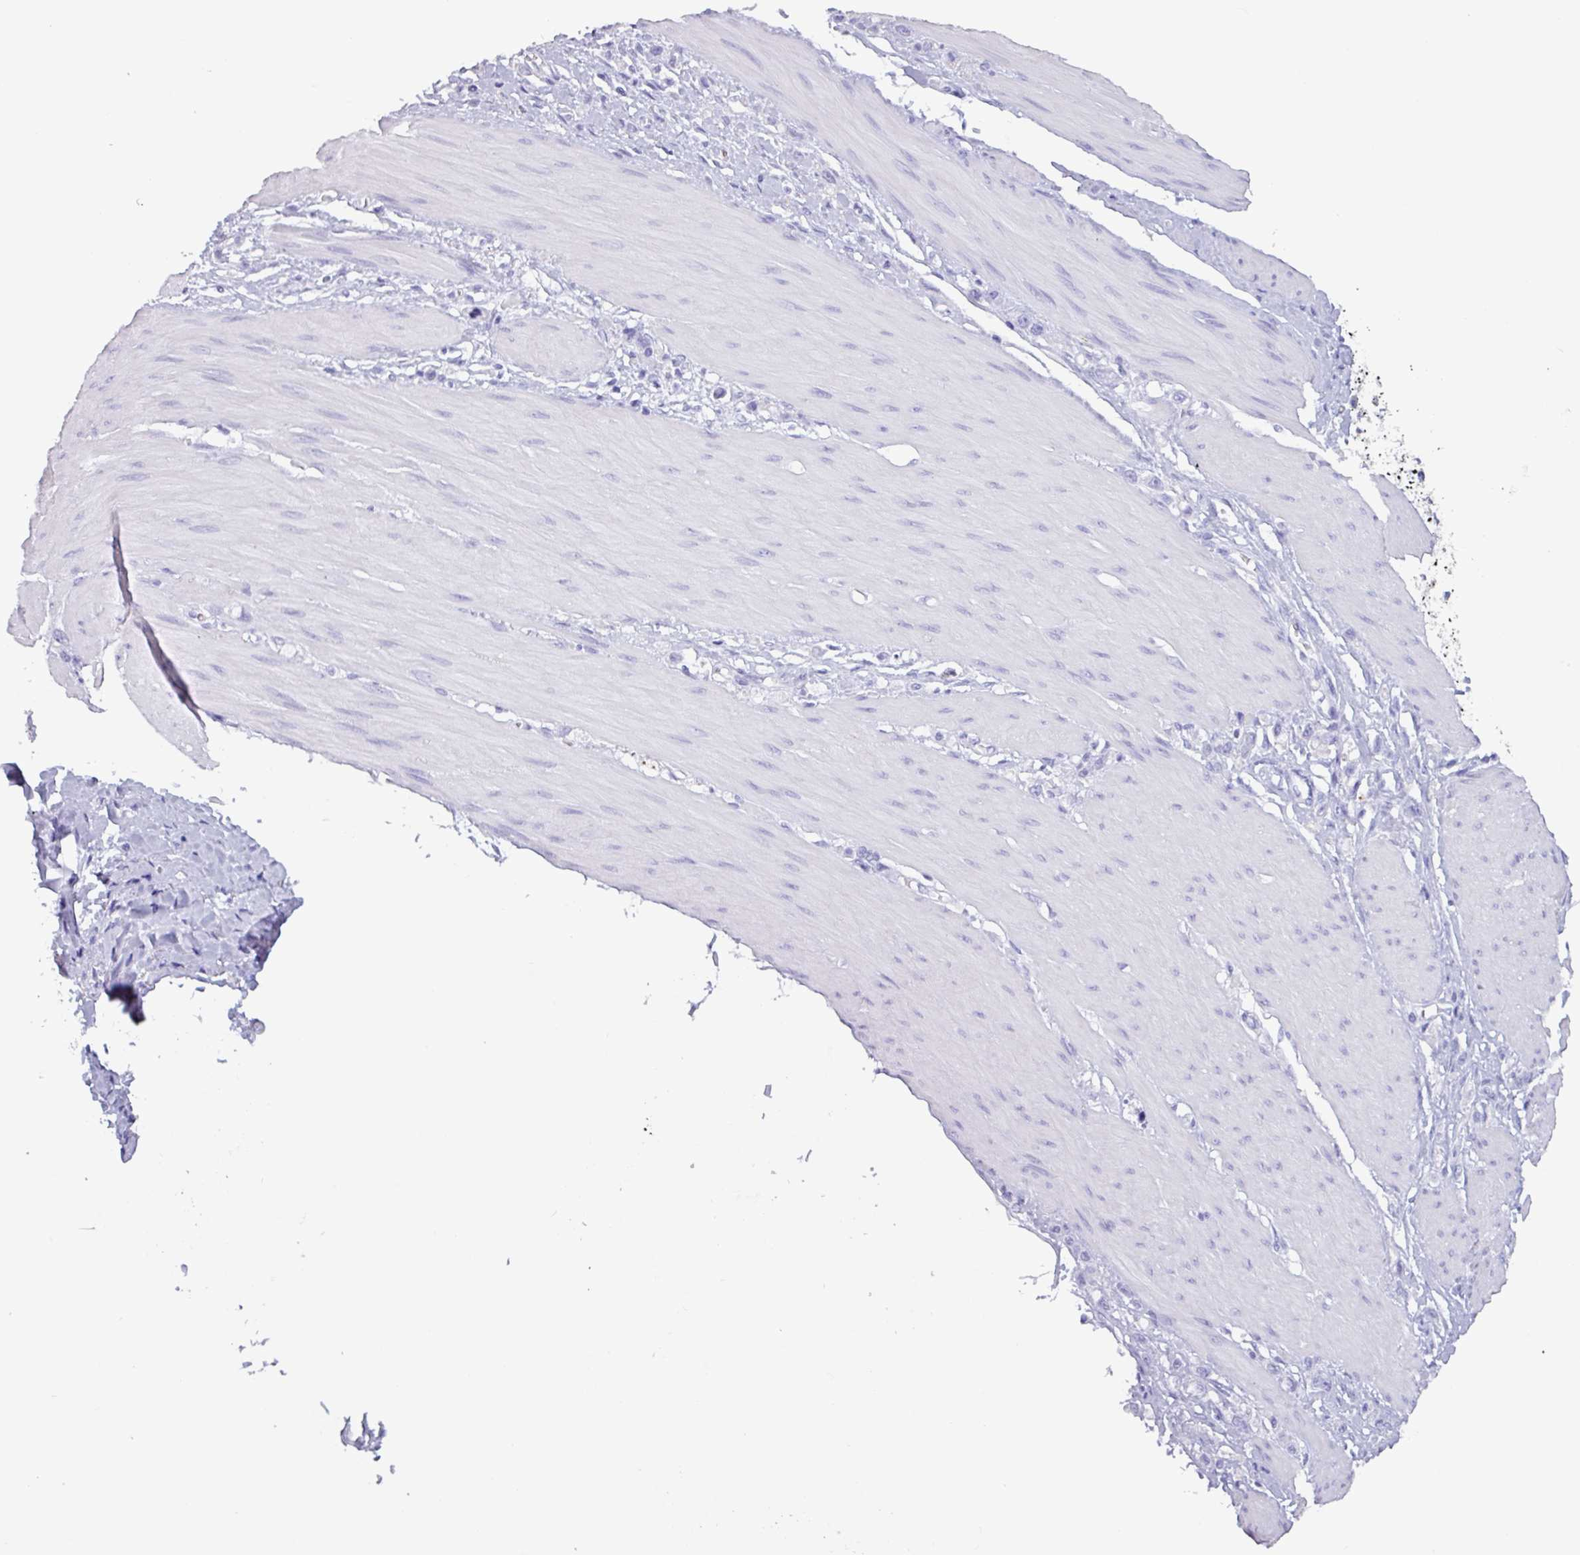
{"staining": {"intensity": "negative", "quantity": "none", "location": "none"}, "tissue": "stomach cancer", "cell_type": "Tumor cells", "image_type": "cancer", "snomed": [{"axis": "morphology", "description": "Adenocarcinoma, NOS"}, {"axis": "topography", "description": "Stomach"}], "caption": "Tumor cells show no significant staining in stomach cancer (adenocarcinoma). Brightfield microscopy of IHC stained with DAB (brown) and hematoxylin (blue), captured at high magnification.", "gene": "CAMK1", "patient": {"sex": "female", "age": 65}}